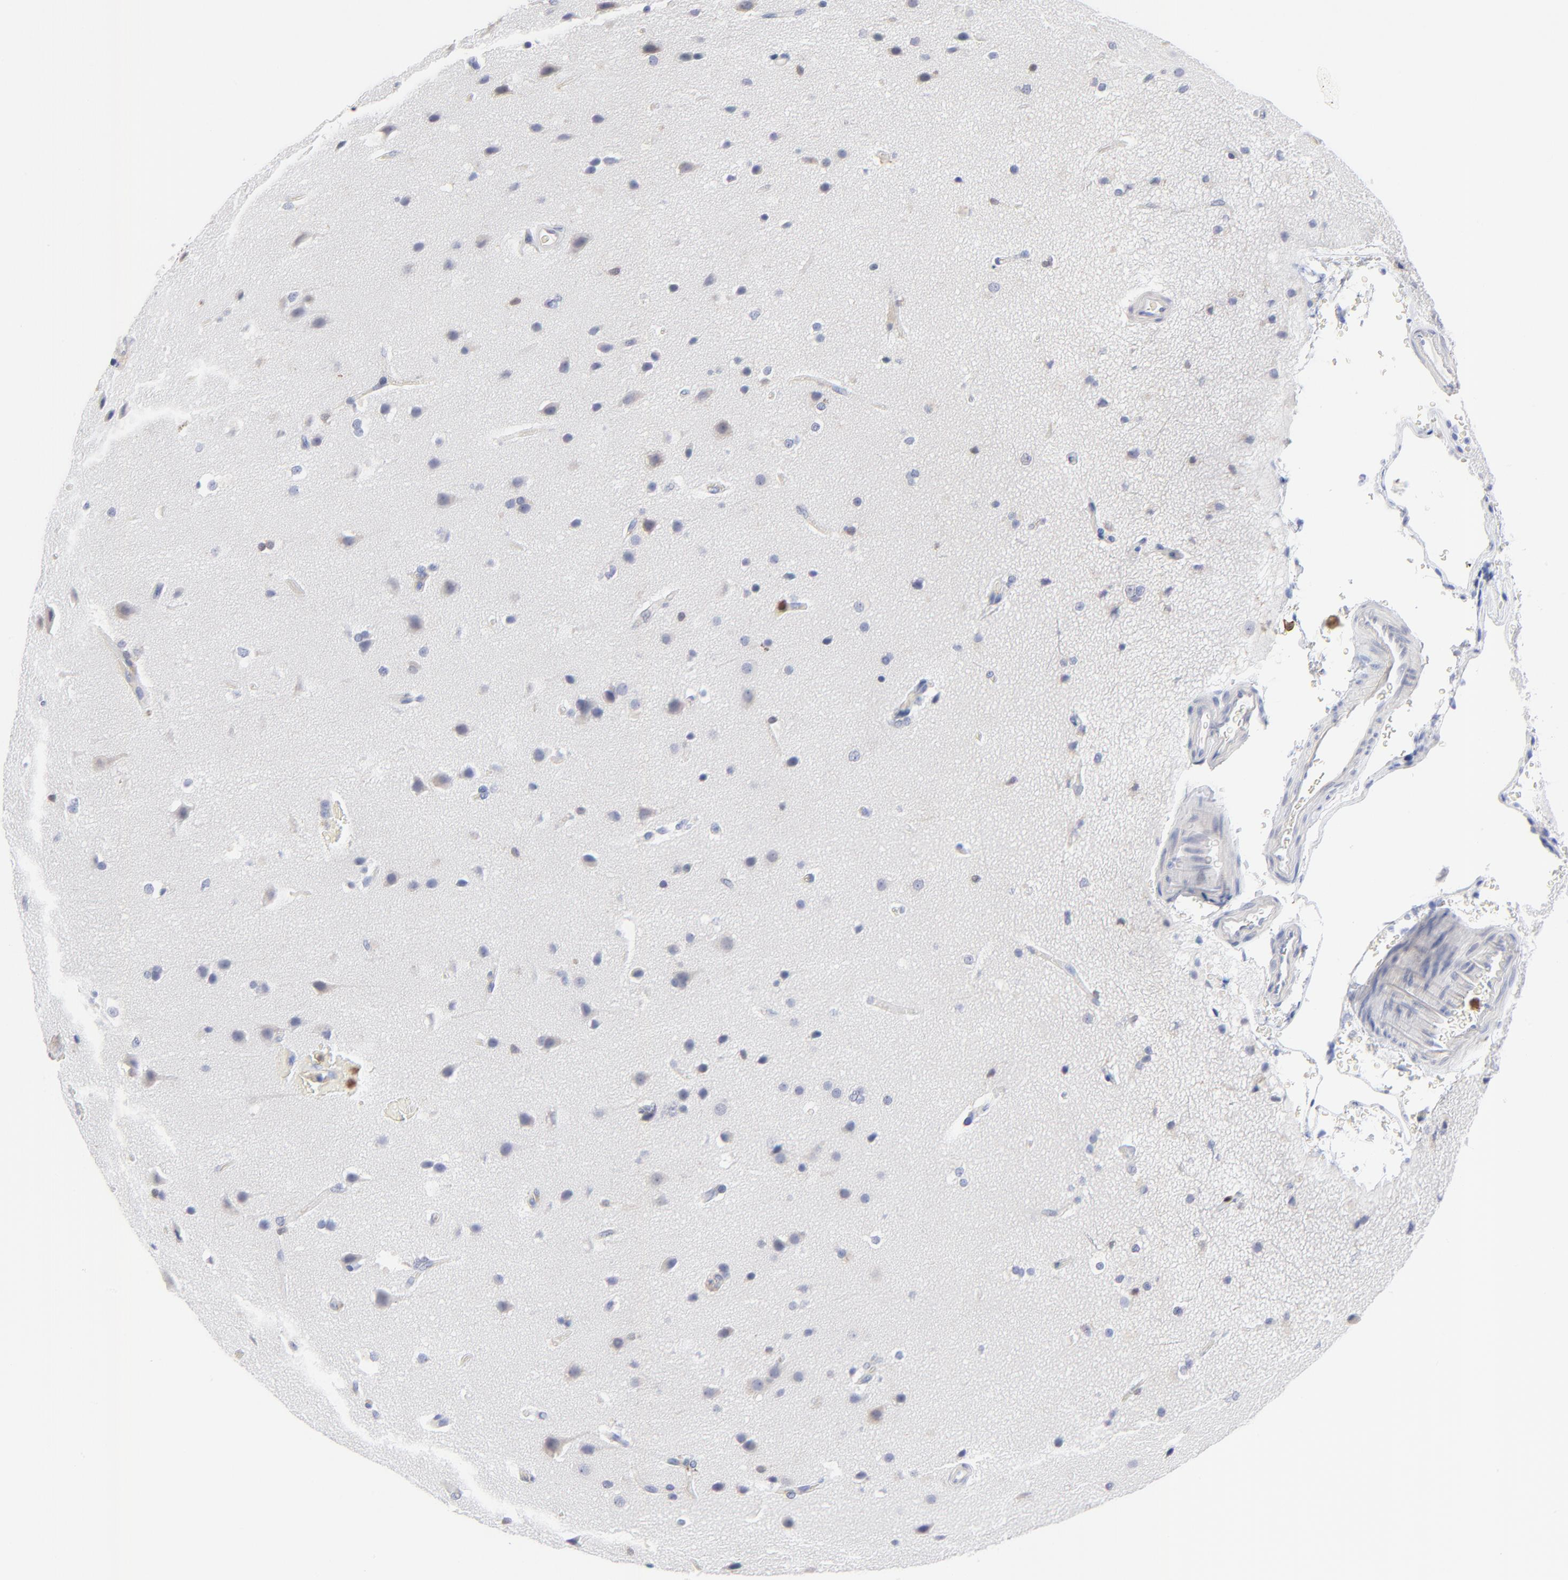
{"staining": {"intensity": "negative", "quantity": "none", "location": "none"}, "tissue": "glioma", "cell_type": "Tumor cells", "image_type": "cancer", "snomed": [{"axis": "morphology", "description": "Glioma, malignant, Low grade"}, {"axis": "topography", "description": "Cerebral cortex"}], "caption": "Malignant glioma (low-grade) was stained to show a protein in brown. There is no significant positivity in tumor cells.", "gene": "TBXT", "patient": {"sex": "female", "age": 47}}